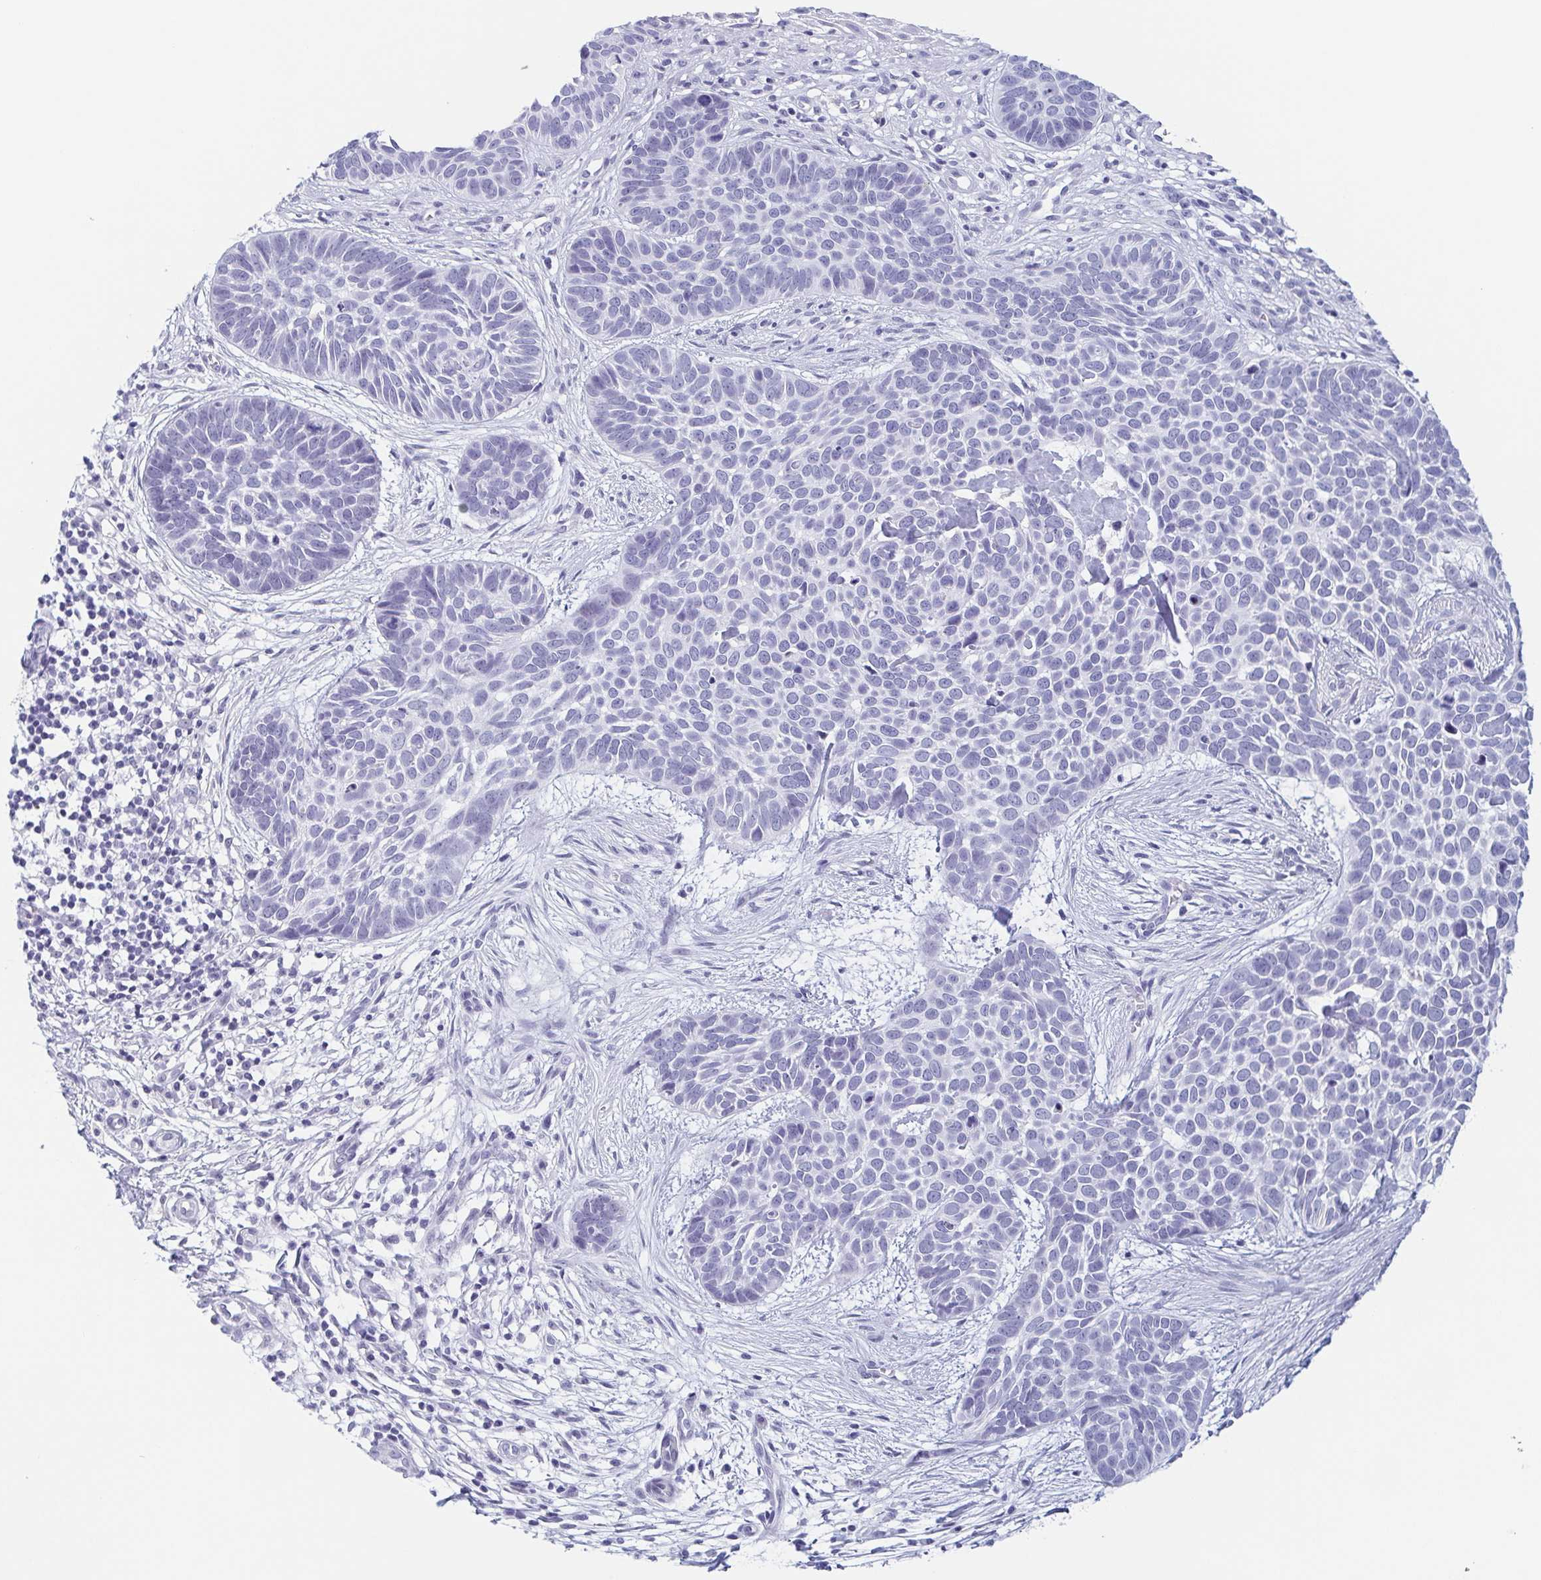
{"staining": {"intensity": "negative", "quantity": "none", "location": "none"}, "tissue": "skin cancer", "cell_type": "Tumor cells", "image_type": "cancer", "snomed": [{"axis": "morphology", "description": "Basal cell carcinoma"}, {"axis": "topography", "description": "Skin"}], "caption": "Skin basal cell carcinoma was stained to show a protein in brown. There is no significant expression in tumor cells. (DAB (3,3'-diaminobenzidine) immunohistochemistry (IHC) visualized using brightfield microscopy, high magnification).", "gene": "REG4", "patient": {"sex": "male", "age": 69}}